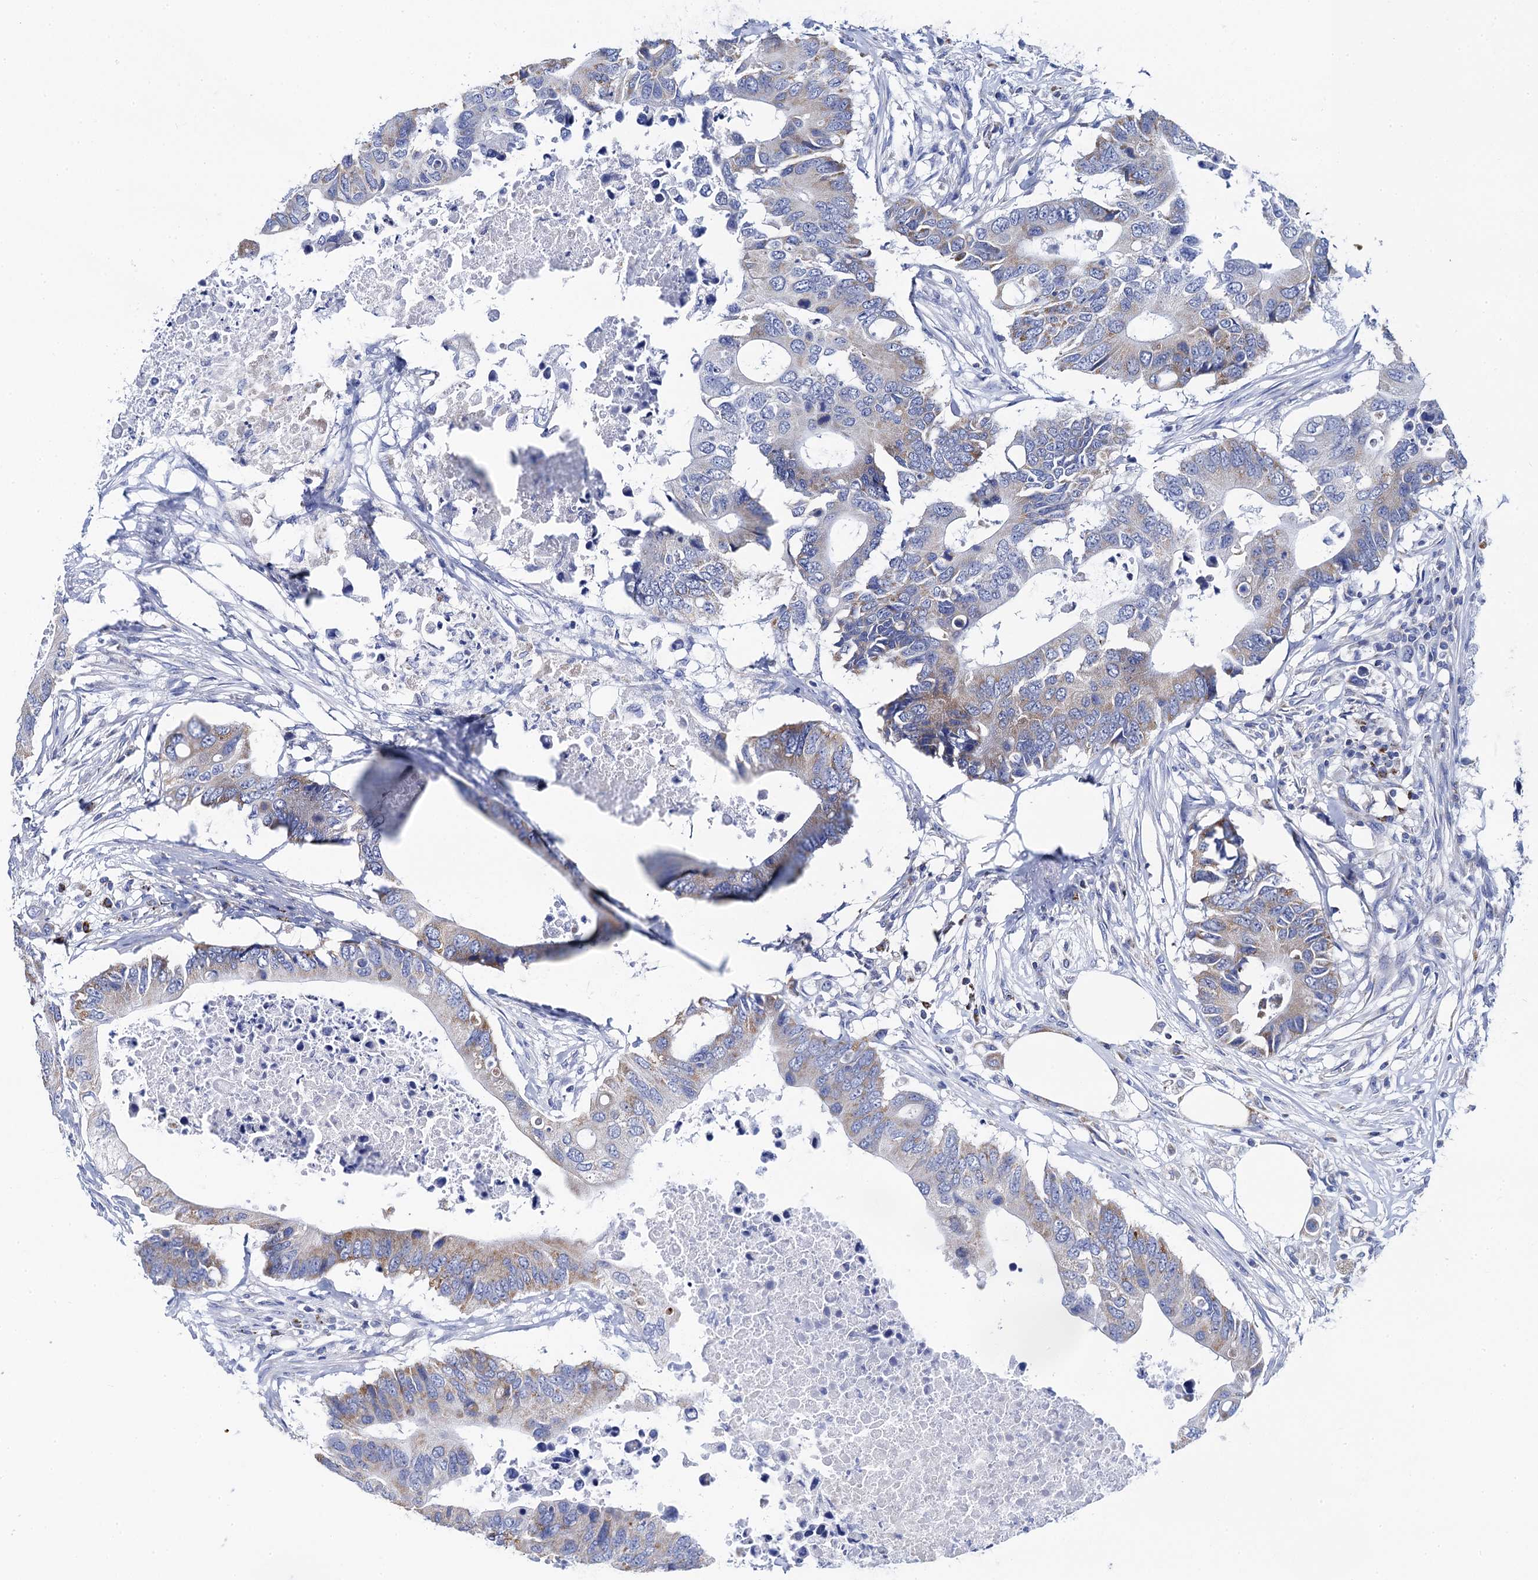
{"staining": {"intensity": "weak", "quantity": "25%-75%", "location": "cytoplasmic/membranous"}, "tissue": "colorectal cancer", "cell_type": "Tumor cells", "image_type": "cancer", "snomed": [{"axis": "morphology", "description": "Adenocarcinoma, NOS"}, {"axis": "topography", "description": "Colon"}], "caption": "High-power microscopy captured an immunohistochemistry micrograph of colorectal adenocarcinoma, revealing weak cytoplasmic/membranous staining in approximately 25%-75% of tumor cells.", "gene": "ACADSB", "patient": {"sex": "male", "age": 71}}